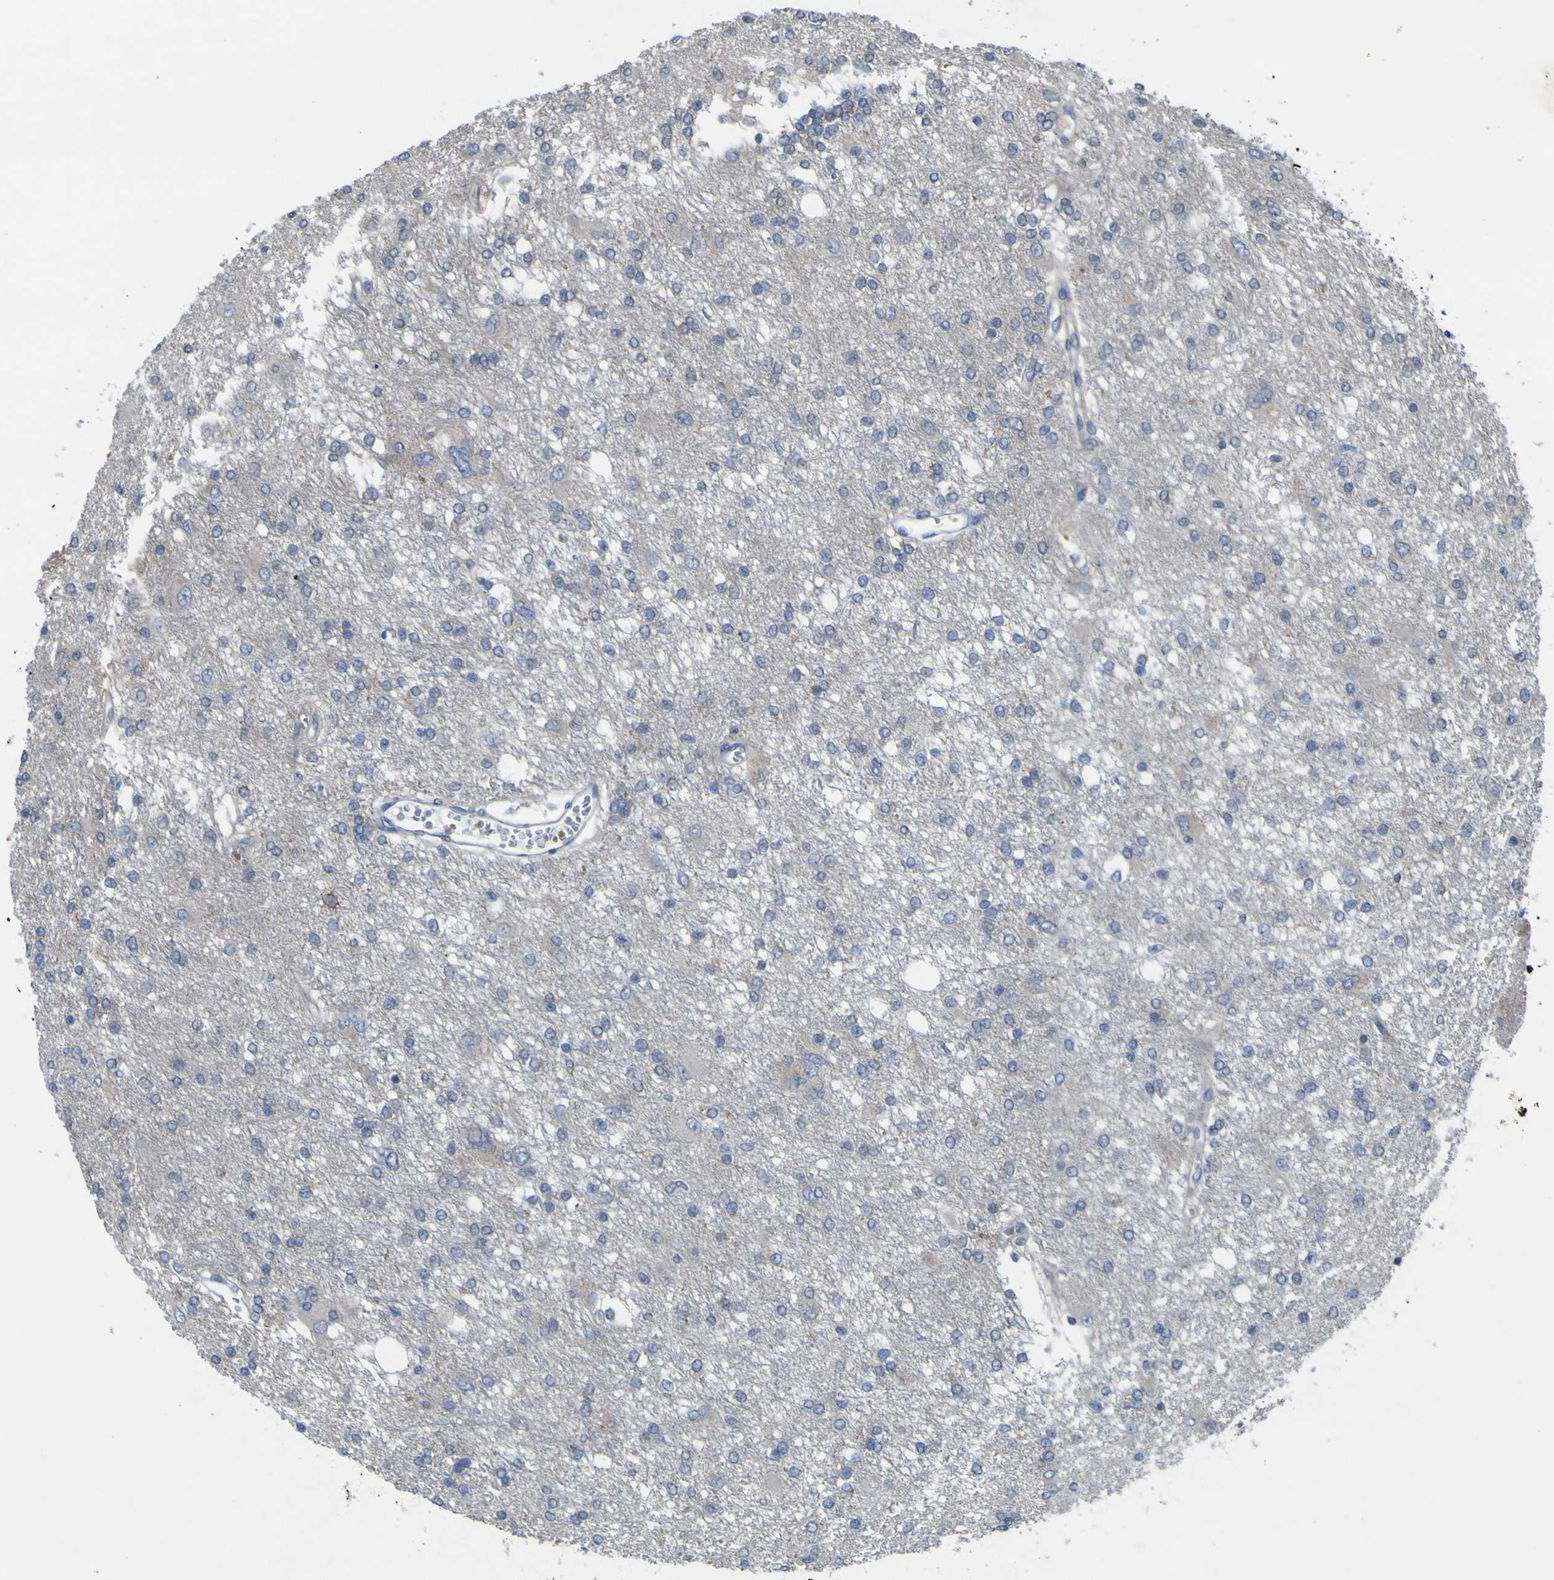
{"staining": {"intensity": "negative", "quantity": "none", "location": "none"}, "tissue": "glioma", "cell_type": "Tumor cells", "image_type": "cancer", "snomed": [{"axis": "morphology", "description": "Glioma, malignant, High grade"}, {"axis": "topography", "description": "Brain"}], "caption": "This is an IHC image of human glioma. There is no expression in tumor cells.", "gene": "NAV1", "patient": {"sex": "female", "age": 59}}